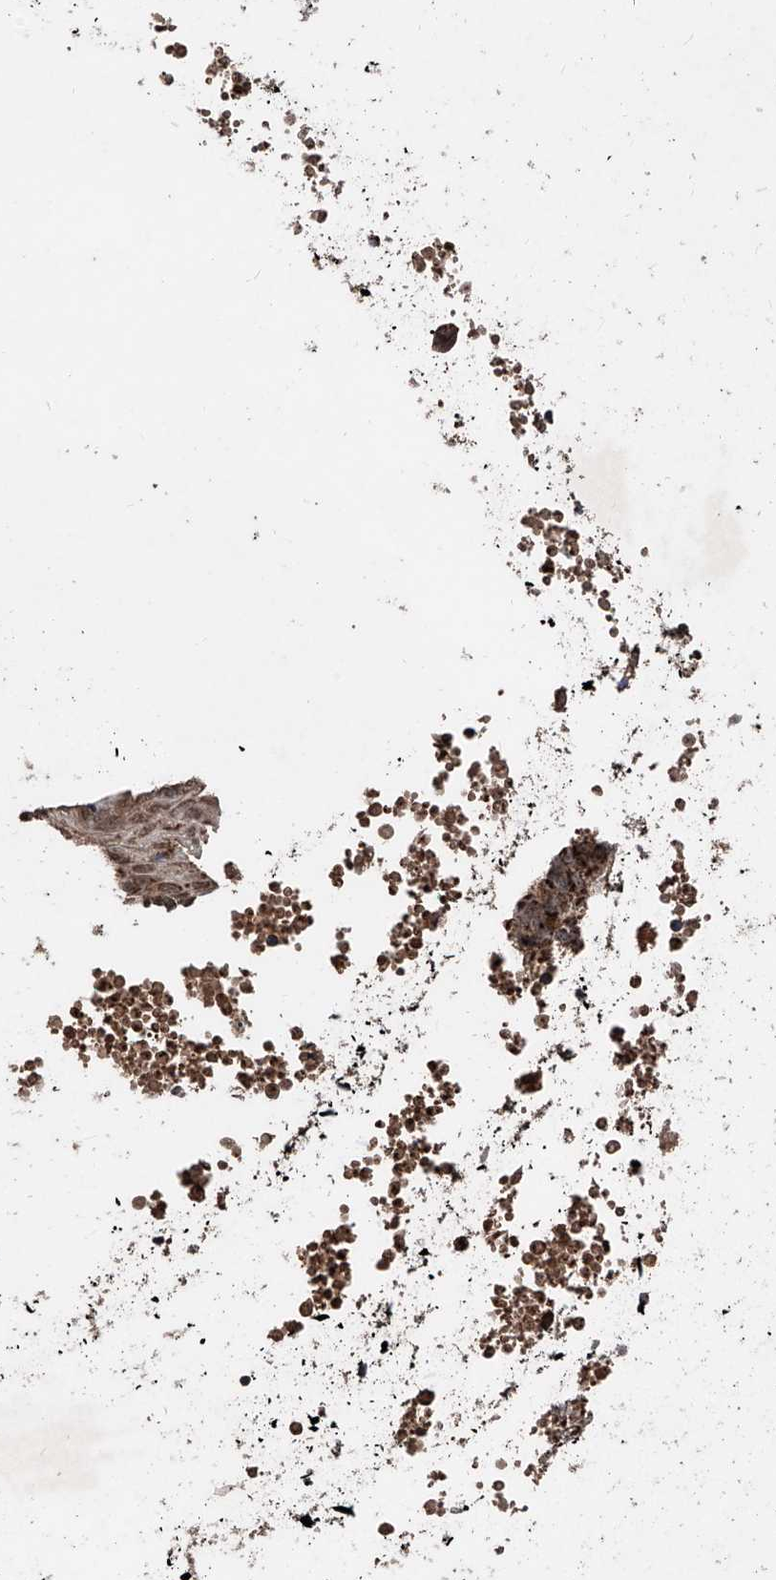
{"staining": {"intensity": "strong", "quantity": ">75%", "location": "cytoplasmic/membranous"}, "tissue": "skin cancer", "cell_type": "Tumor cells", "image_type": "cancer", "snomed": [{"axis": "morphology", "description": "Basal cell carcinoma"}, {"axis": "topography", "description": "Skin"}], "caption": "This is a micrograph of immunohistochemistry (IHC) staining of basal cell carcinoma (skin), which shows strong staining in the cytoplasmic/membranous of tumor cells.", "gene": "ZSCAN29", "patient": {"sex": "female", "age": 81}}